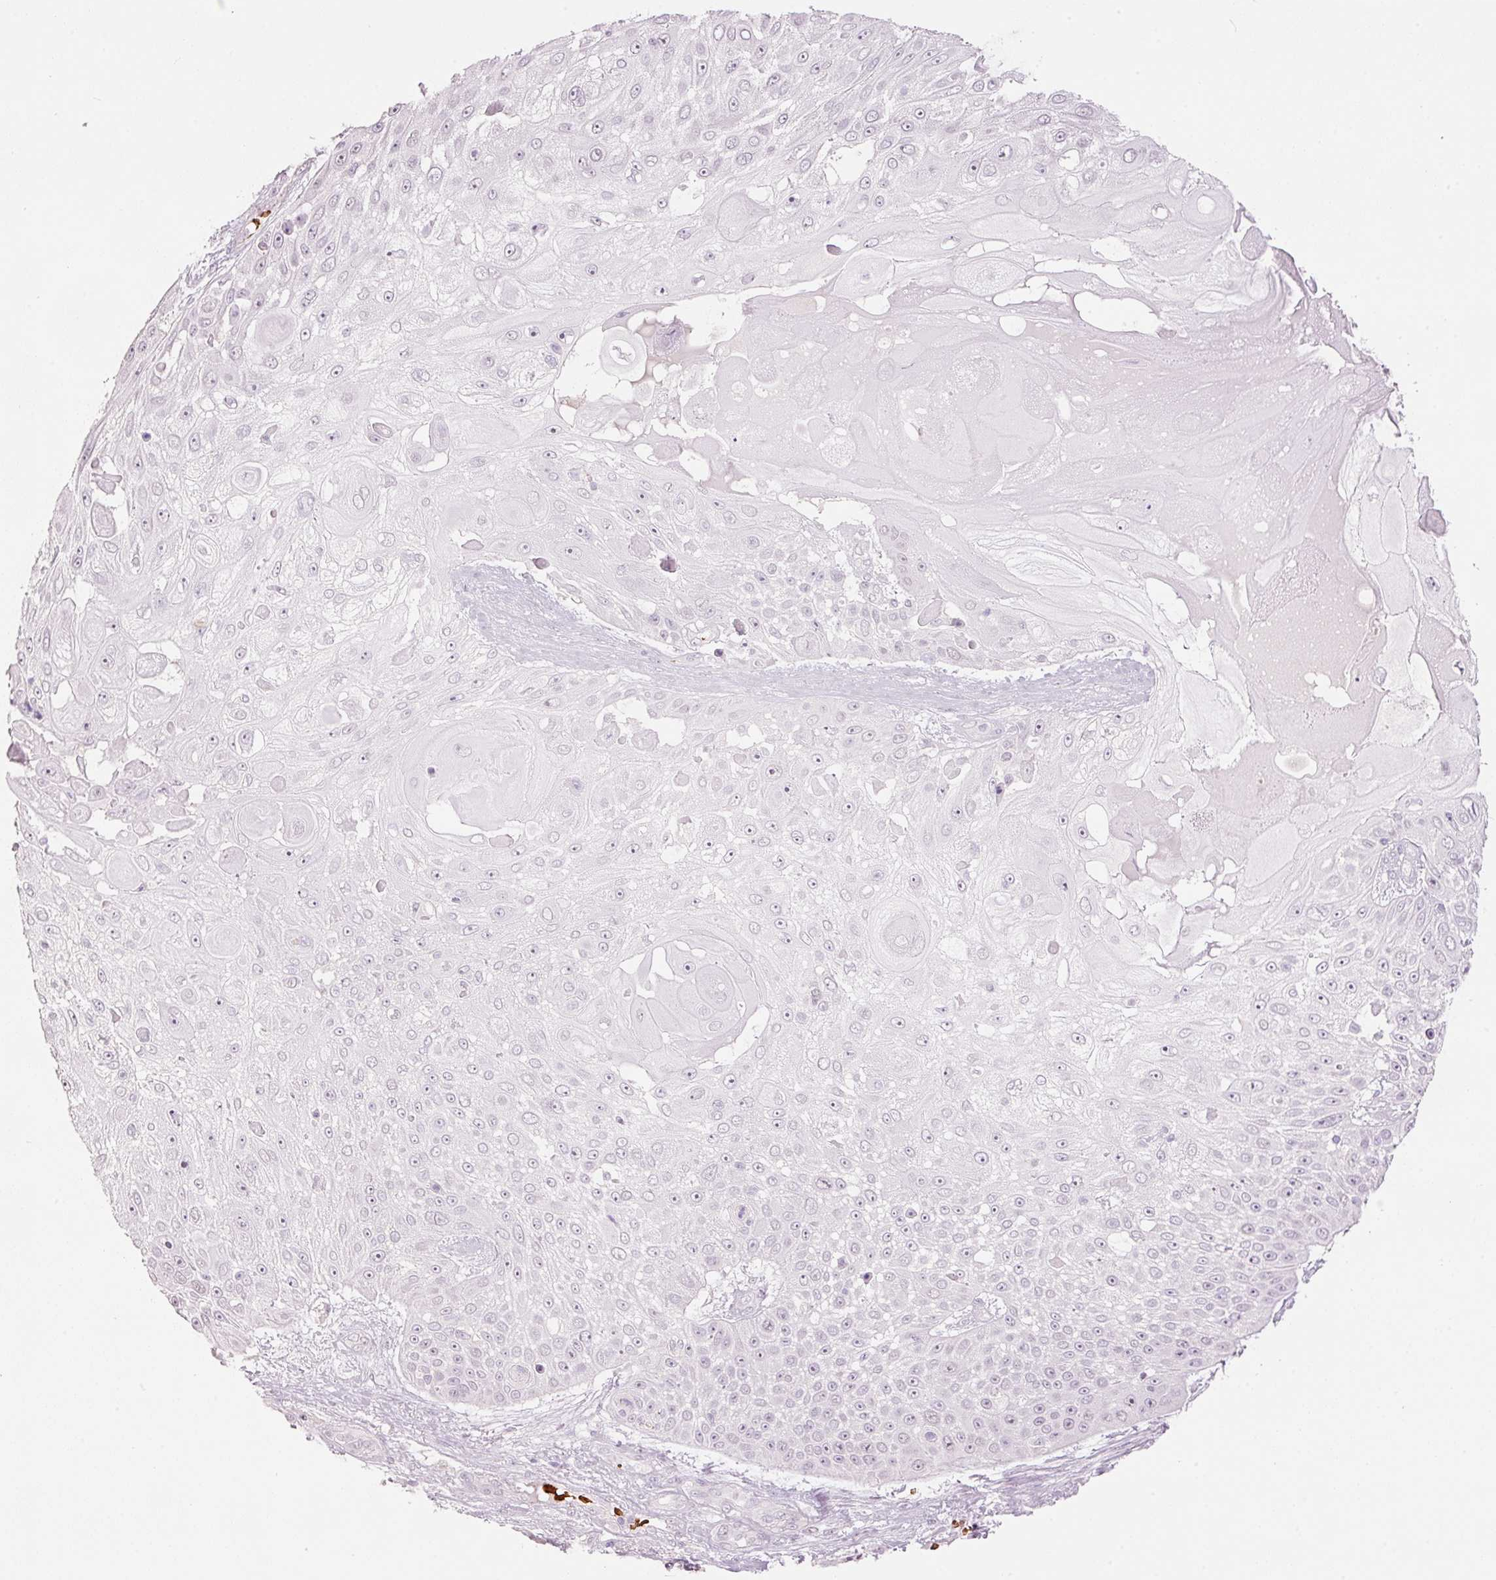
{"staining": {"intensity": "moderate", "quantity": "<25%", "location": "nuclear"}, "tissue": "skin cancer", "cell_type": "Tumor cells", "image_type": "cancer", "snomed": [{"axis": "morphology", "description": "Squamous cell carcinoma, NOS"}, {"axis": "topography", "description": "Skin"}], "caption": "Protein expression analysis of skin cancer (squamous cell carcinoma) displays moderate nuclear expression in approximately <25% of tumor cells.", "gene": "LY6G6D", "patient": {"sex": "female", "age": 86}}